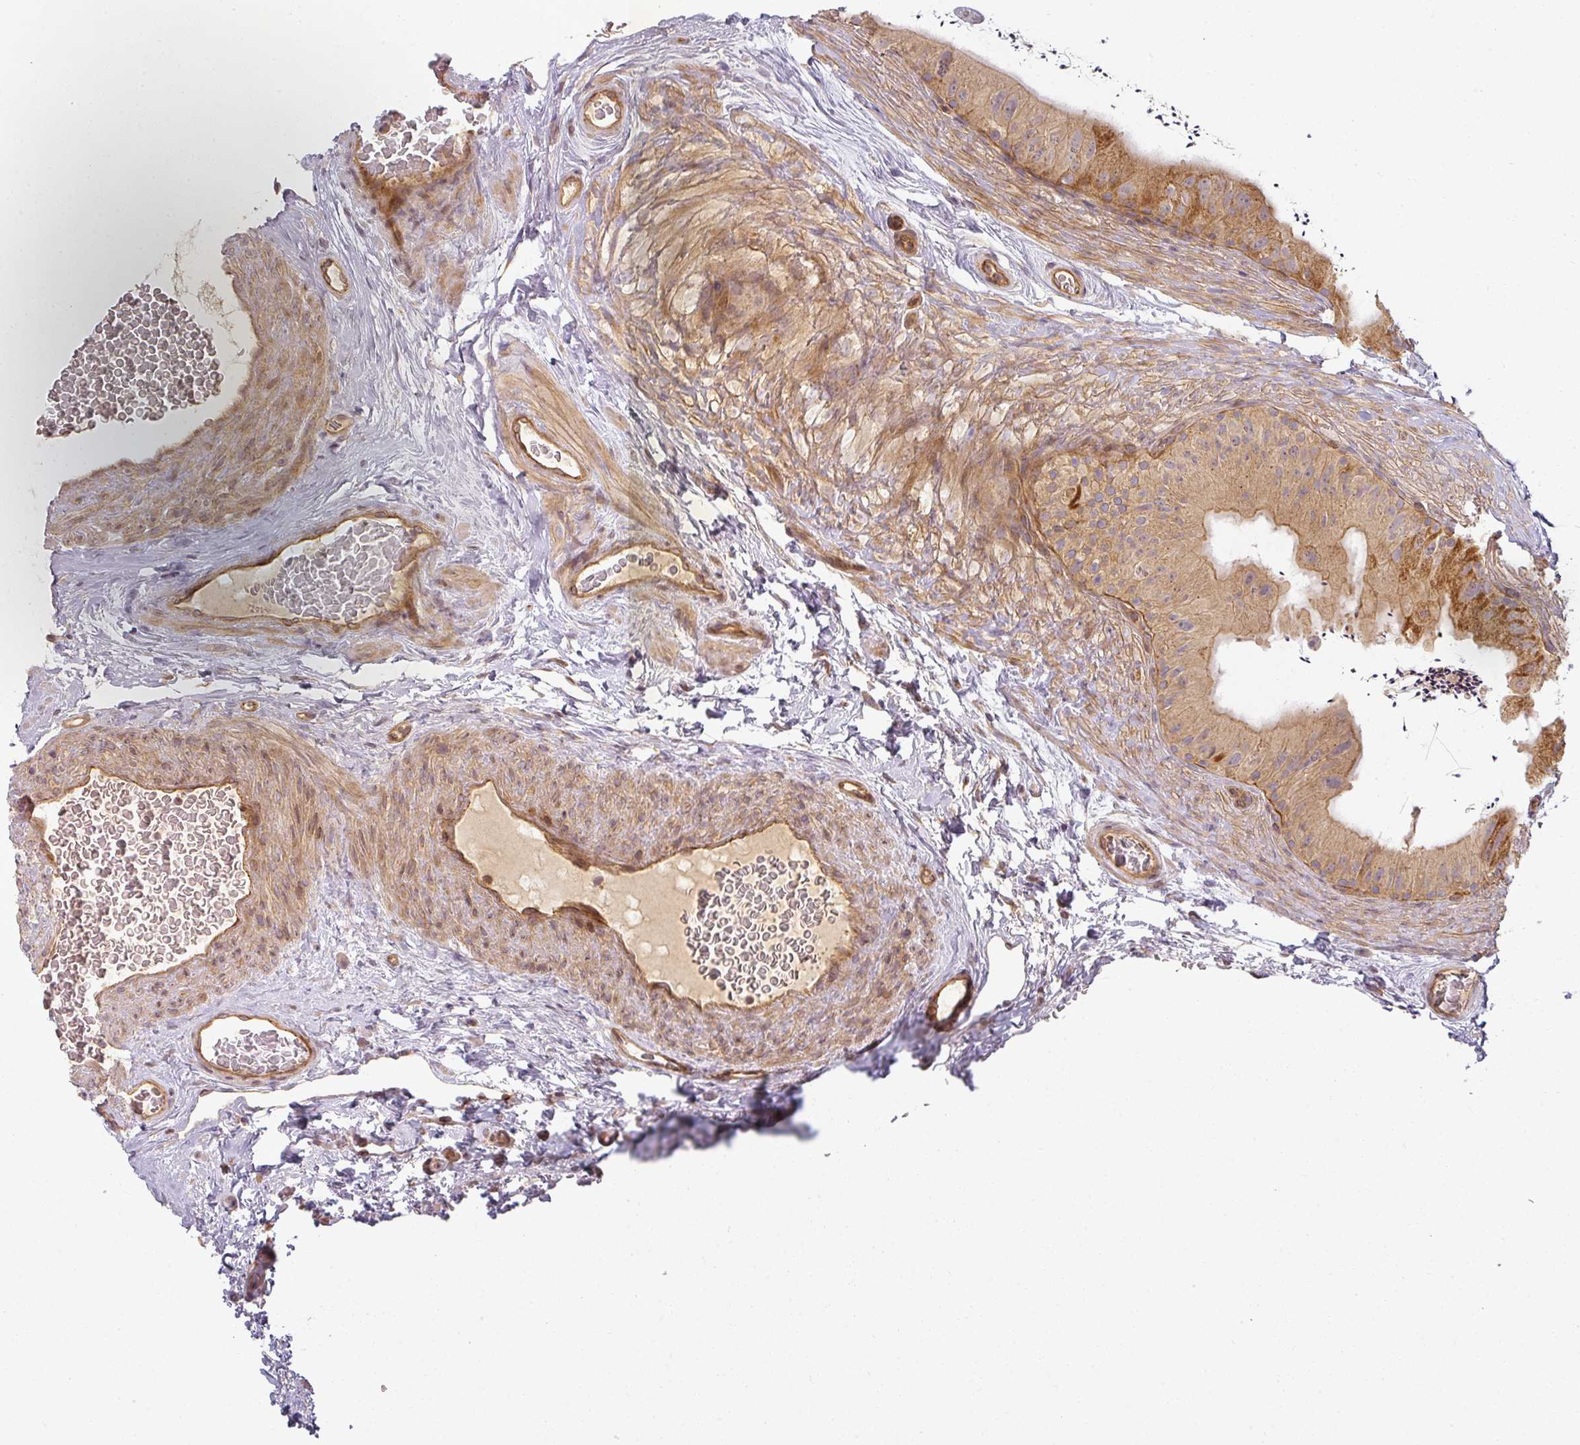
{"staining": {"intensity": "moderate", "quantity": ">75%", "location": "cytoplasmic/membranous"}, "tissue": "epididymis", "cell_type": "Glandular cells", "image_type": "normal", "snomed": [{"axis": "morphology", "description": "Normal tissue, NOS"}, {"axis": "topography", "description": "Epididymis"}], "caption": "Human epididymis stained for a protein (brown) exhibits moderate cytoplasmic/membranous positive positivity in approximately >75% of glandular cells.", "gene": "CNOT1", "patient": {"sex": "male", "age": 50}}